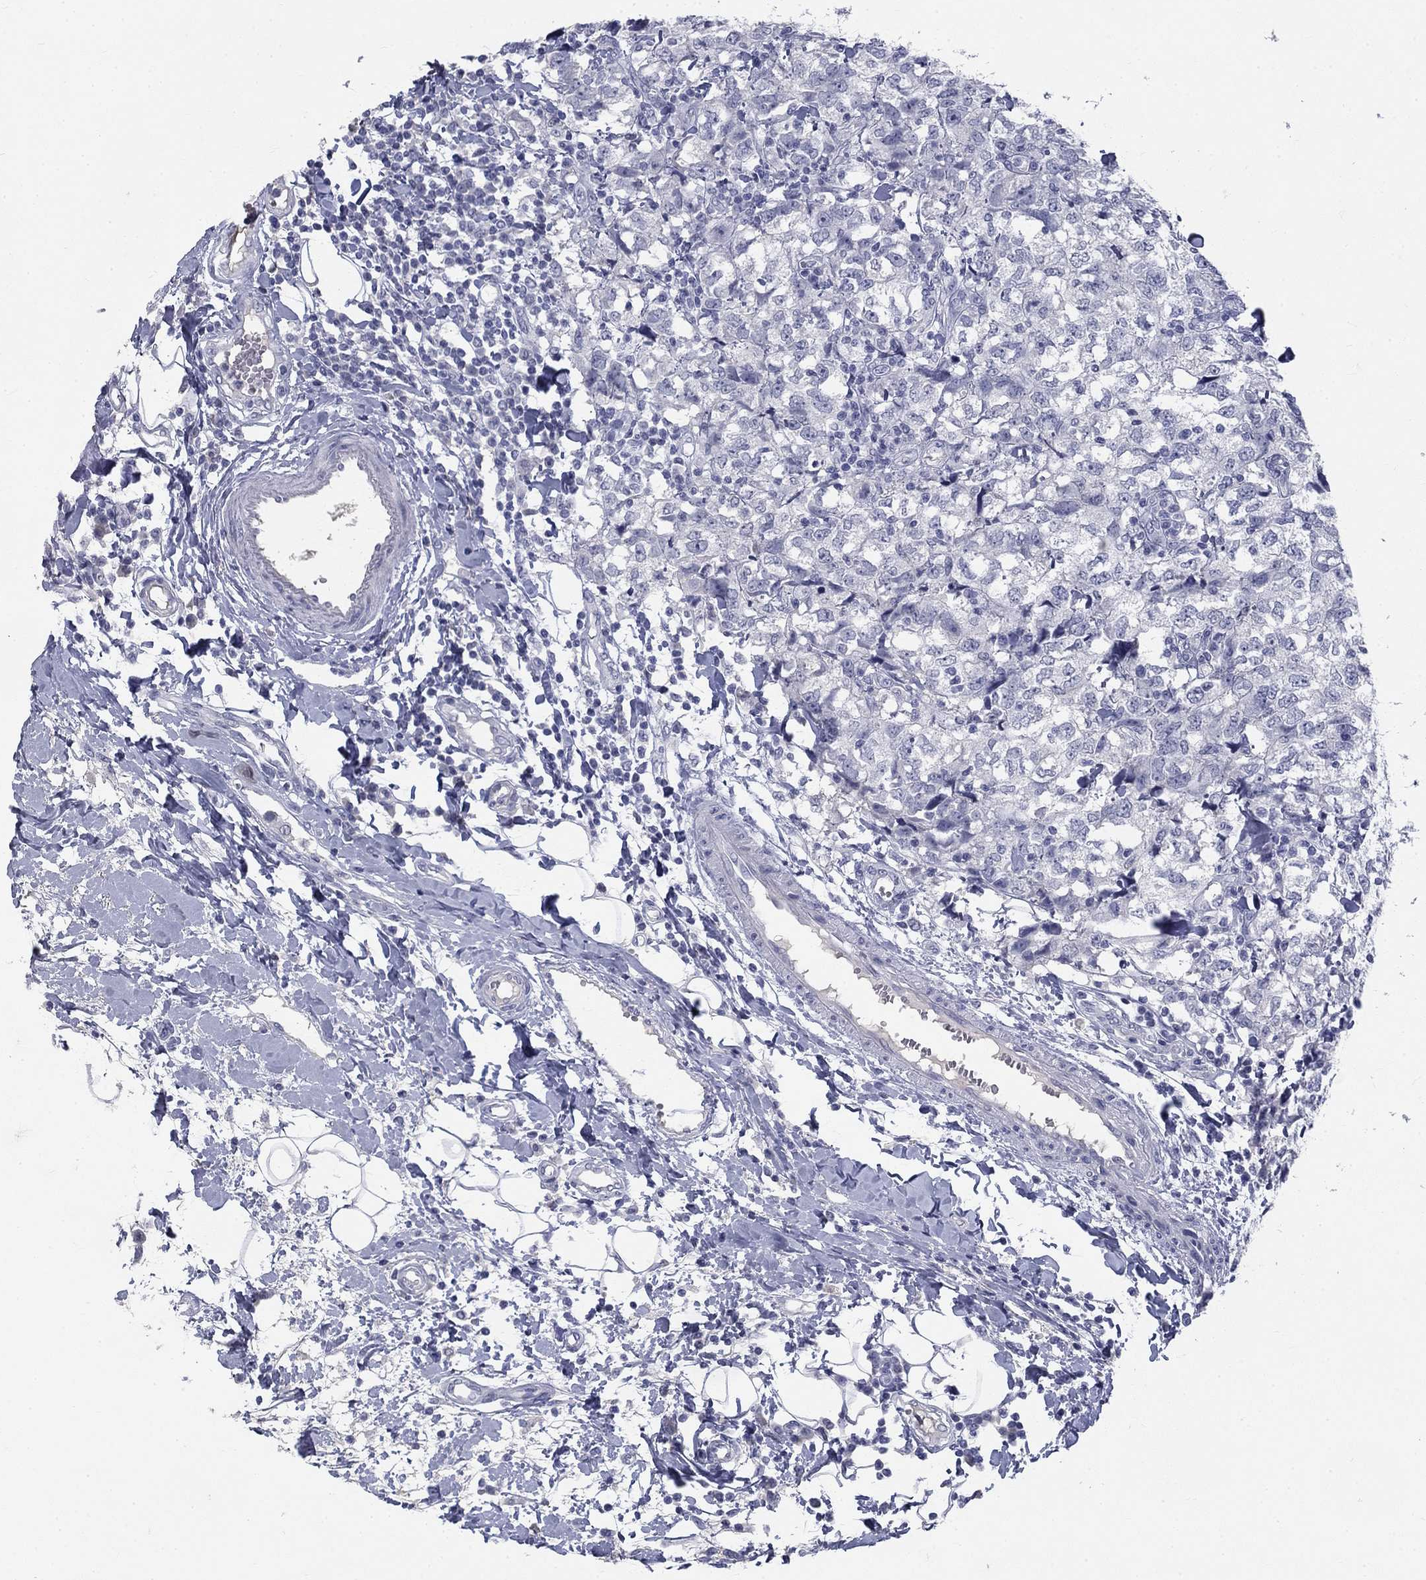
{"staining": {"intensity": "negative", "quantity": "none", "location": "none"}, "tissue": "breast cancer", "cell_type": "Tumor cells", "image_type": "cancer", "snomed": [{"axis": "morphology", "description": "Duct carcinoma"}, {"axis": "topography", "description": "Breast"}], "caption": "Immunohistochemical staining of infiltrating ductal carcinoma (breast) displays no significant expression in tumor cells.", "gene": "ELAVL4", "patient": {"sex": "female", "age": 30}}